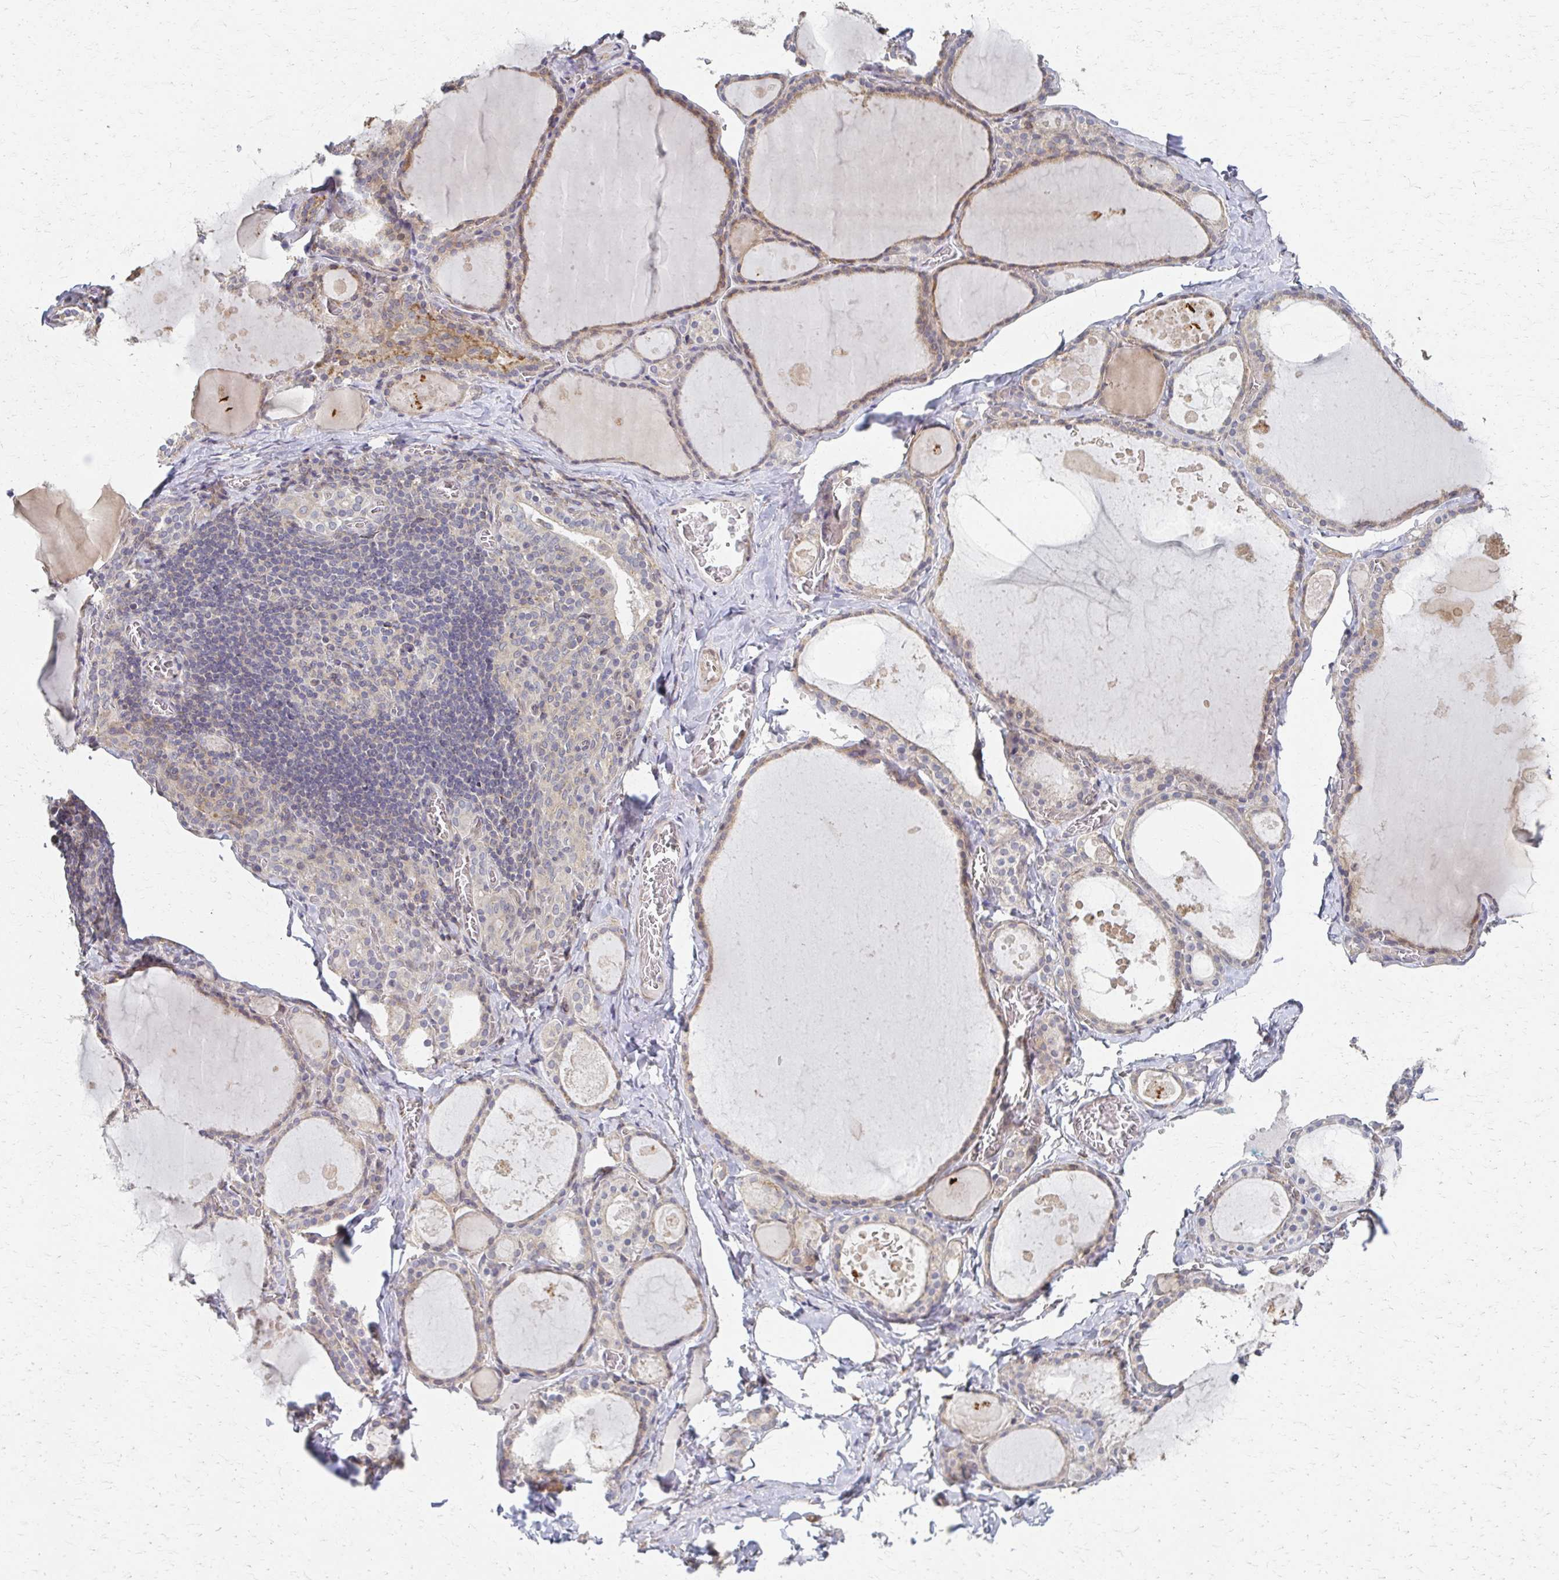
{"staining": {"intensity": "weak", "quantity": "25%-75%", "location": "cytoplasmic/membranous"}, "tissue": "thyroid gland", "cell_type": "Glandular cells", "image_type": "normal", "snomed": [{"axis": "morphology", "description": "Normal tissue, NOS"}, {"axis": "topography", "description": "Thyroid gland"}], "caption": "The micrograph displays immunohistochemical staining of normal thyroid gland. There is weak cytoplasmic/membranous positivity is seen in about 25%-75% of glandular cells.", "gene": "EOLA1", "patient": {"sex": "male", "age": 56}}